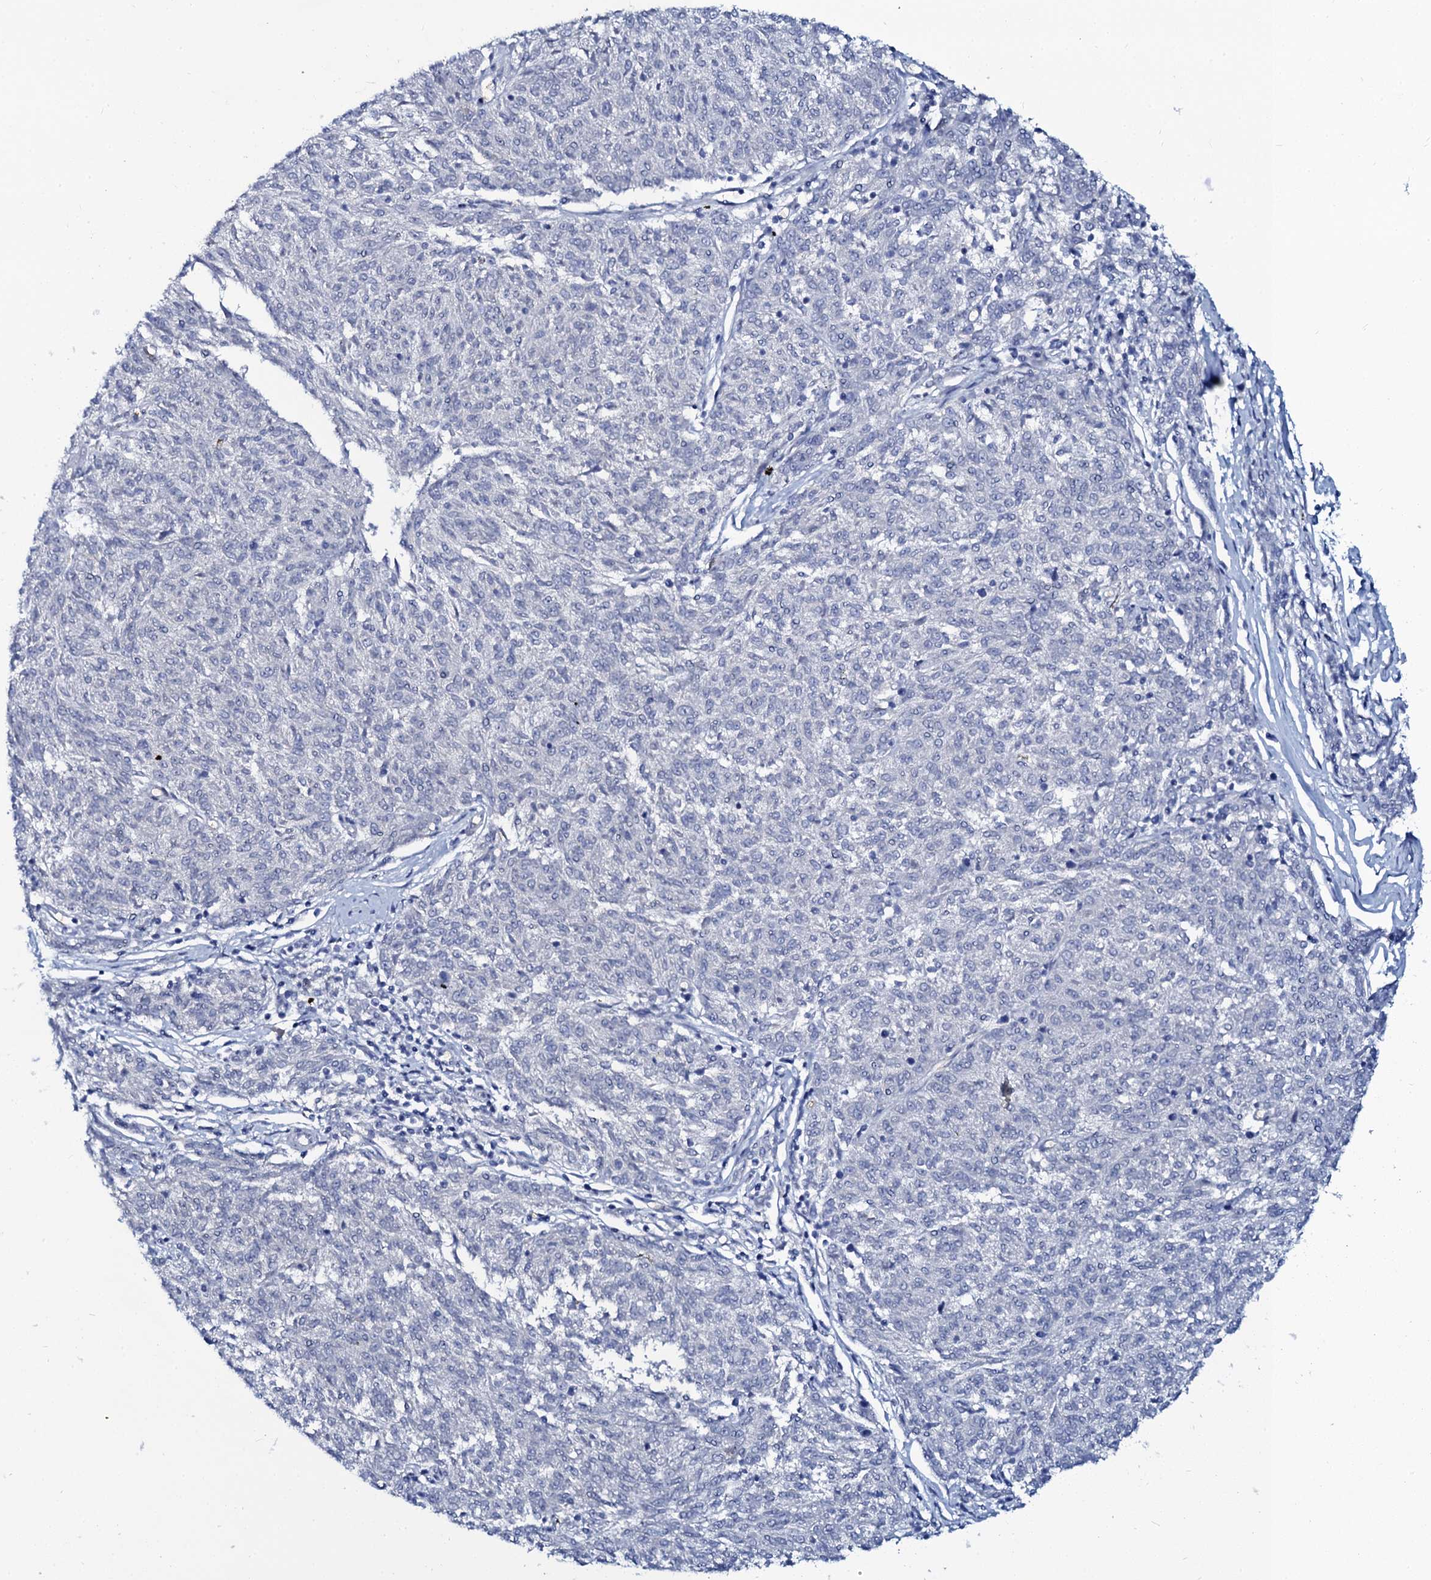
{"staining": {"intensity": "negative", "quantity": "none", "location": "none"}, "tissue": "melanoma", "cell_type": "Tumor cells", "image_type": "cancer", "snomed": [{"axis": "morphology", "description": "Malignant melanoma, NOS"}, {"axis": "topography", "description": "Skin"}], "caption": "Immunohistochemistry (IHC) of human melanoma reveals no expression in tumor cells.", "gene": "C10orf88", "patient": {"sex": "female", "age": 72}}